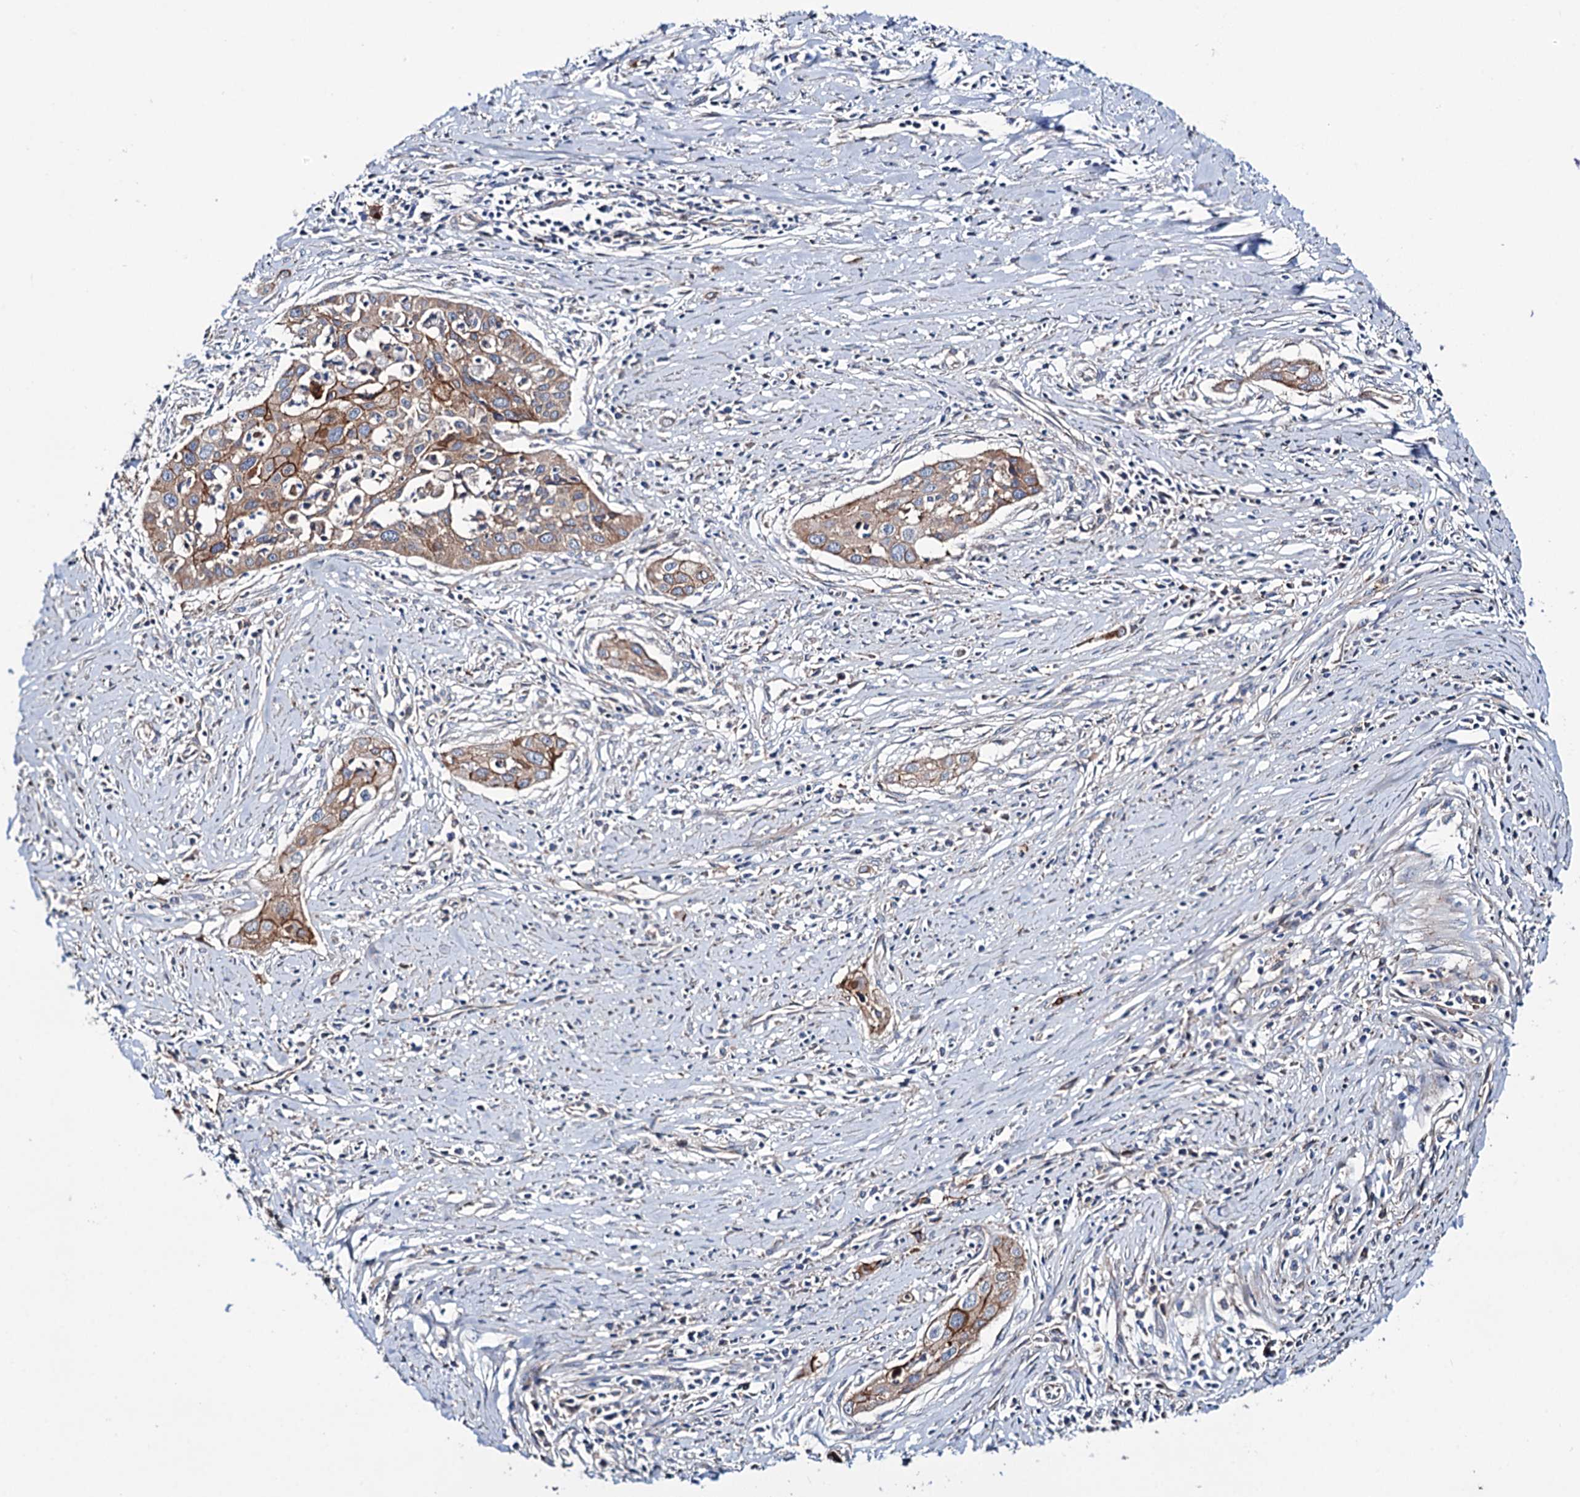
{"staining": {"intensity": "moderate", "quantity": ">75%", "location": "cytoplasmic/membranous"}, "tissue": "cervical cancer", "cell_type": "Tumor cells", "image_type": "cancer", "snomed": [{"axis": "morphology", "description": "Squamous cell carcinoma, NOS"}, {"axis": "topography", "description": "Cervix"}], "caption": "Human cervical cancer stained for a protein (brown) displays moderate cytoplasmic/membranous positive expression in approximately >75% of tumor cells.", "gene": "PTDSS2", "patient": {"sex": "female", "age": 34}}